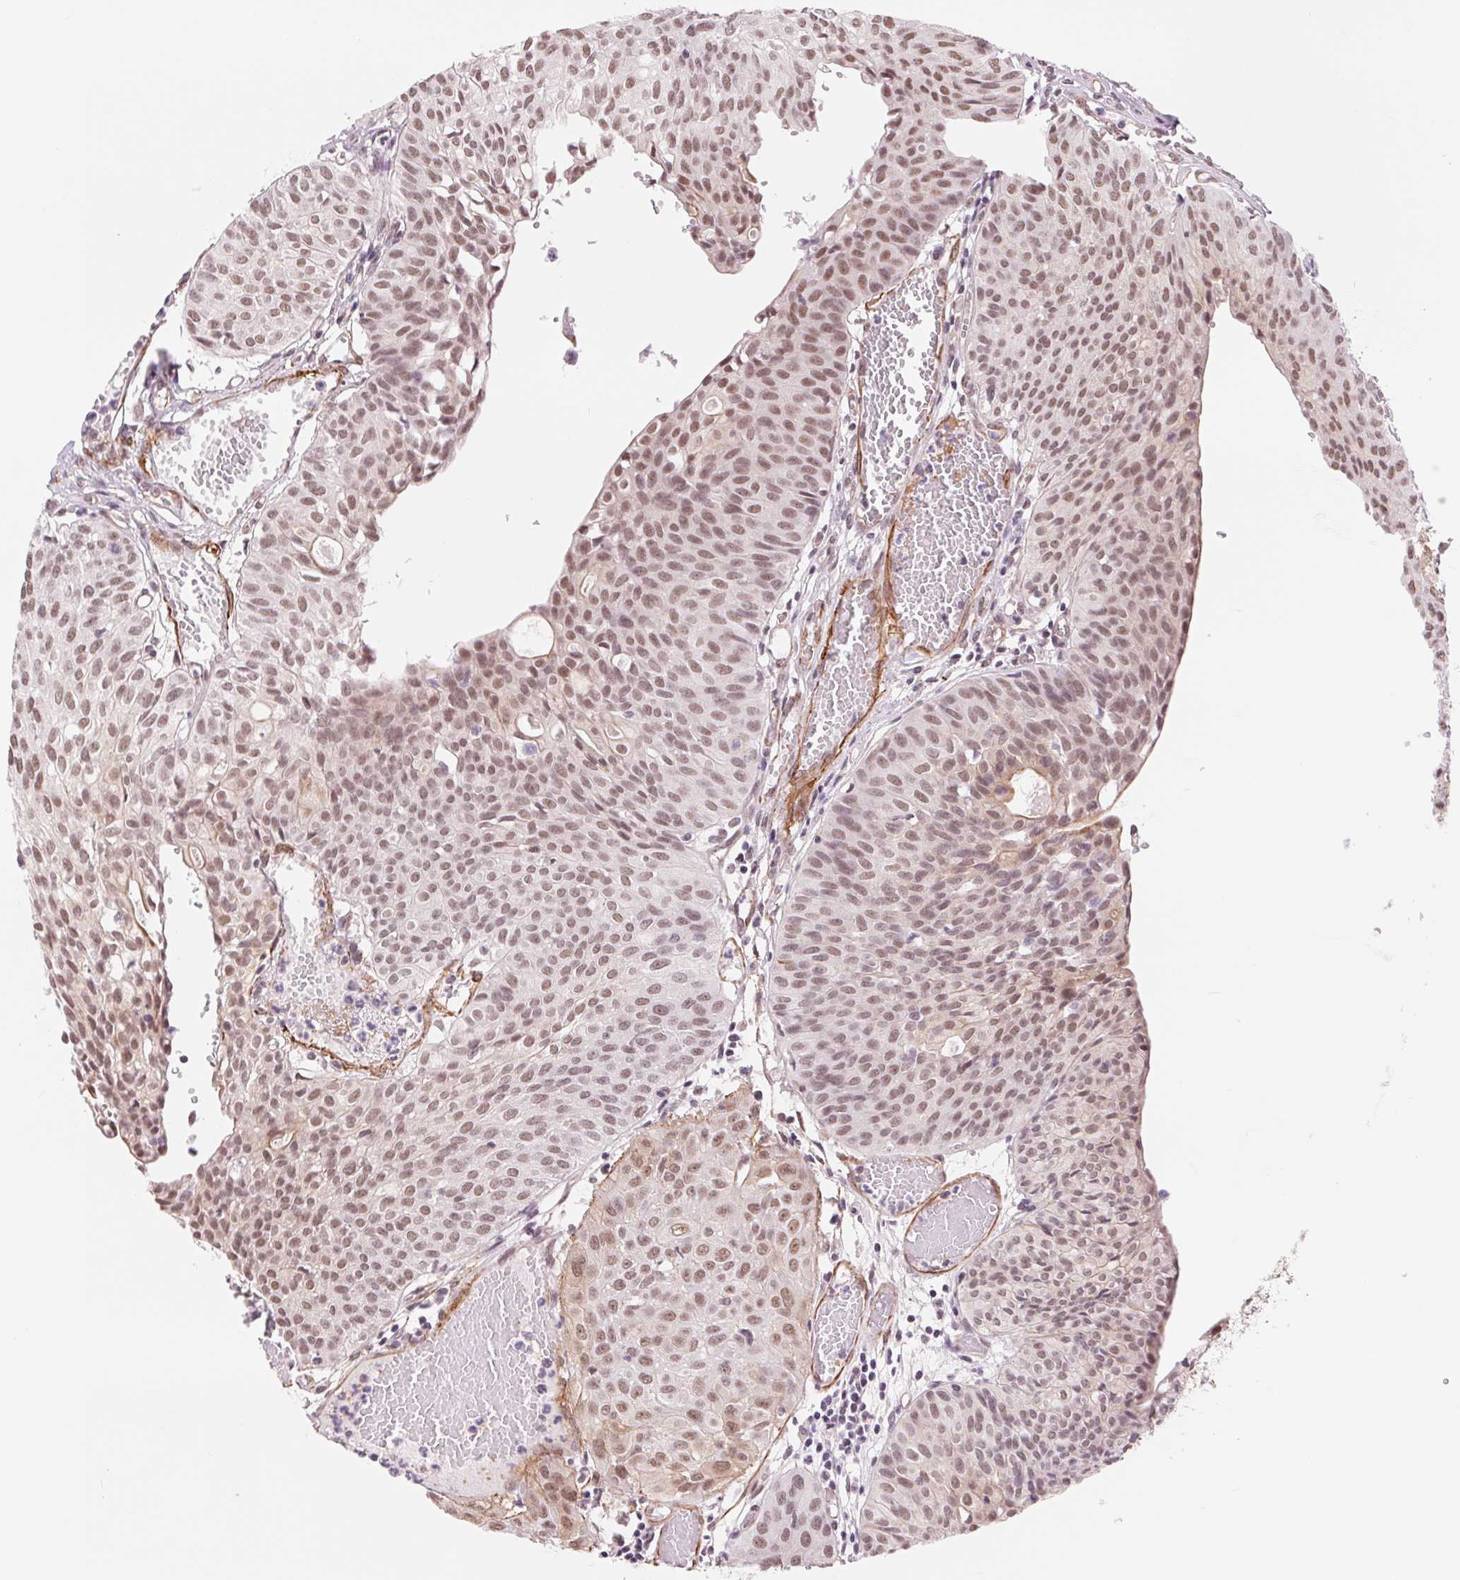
{"staining": {"intensity": "moderate", "quantity": ">75%", "location": "nuclear"}, "tissue": "urothelial cancer", "cell_type": "Tumor cells", "image_type": "cancer", "snomed": [{"axis": "morphology", "description": "Urothelial carcinoma, High grade"}, {"axis": "topography", "description": "Urinary bladder"}], "caption": "High-power microscopy captured an IHC histopathology image of urothelial cancer, revealing moderate nuclear positivity in about >75% of tumor cells.", "gene": "BCAT1", "patient": {"sex": "male", "age": 57}}